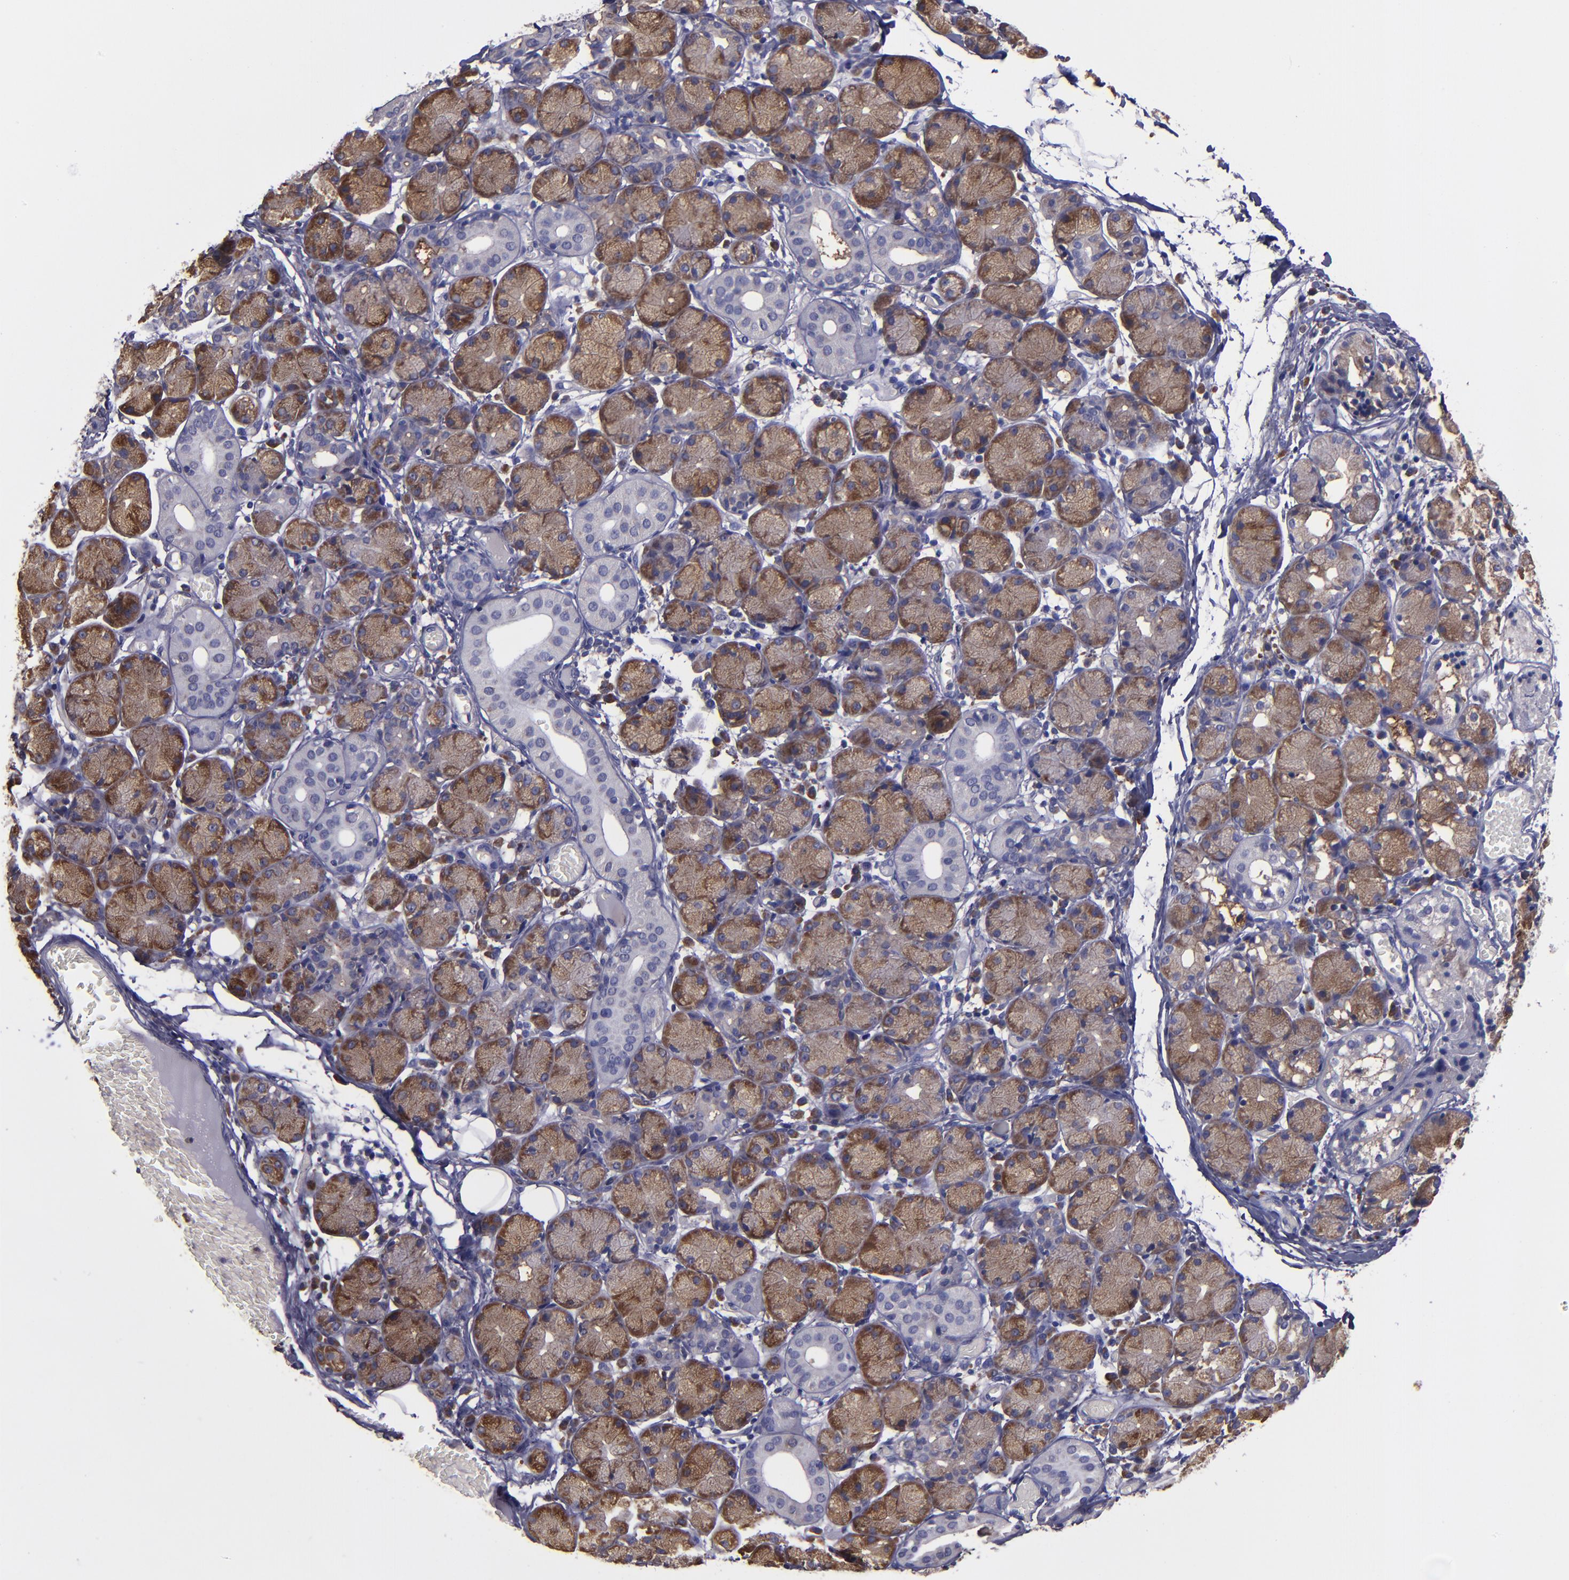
{"staining": {"intensity": "moderate", "quantity": ">75%", "location": "cytoplasmic/membranous"}, "tissue": "salivary gland", "cell_type": "Glandular cells", "image_type": "normal", "snomed": [{"axis": "morphology", "description": "Normal tissue, NOS"}, {"axis": "topography", "description": "Salivary gland"}], "caption": "Brown immunohistochemical staining in benign salivary gland exhibits moderate cytoplasmic/membranous positivity in about >75% of glandular cells. The staining was performed using DAB to visualize the protein expression in brown, while the nuclei were stained in blue with hematoxylin (Magnification: 20x).", "gene": "CARS1", "patient": {"sex": "female", "age": 24}}